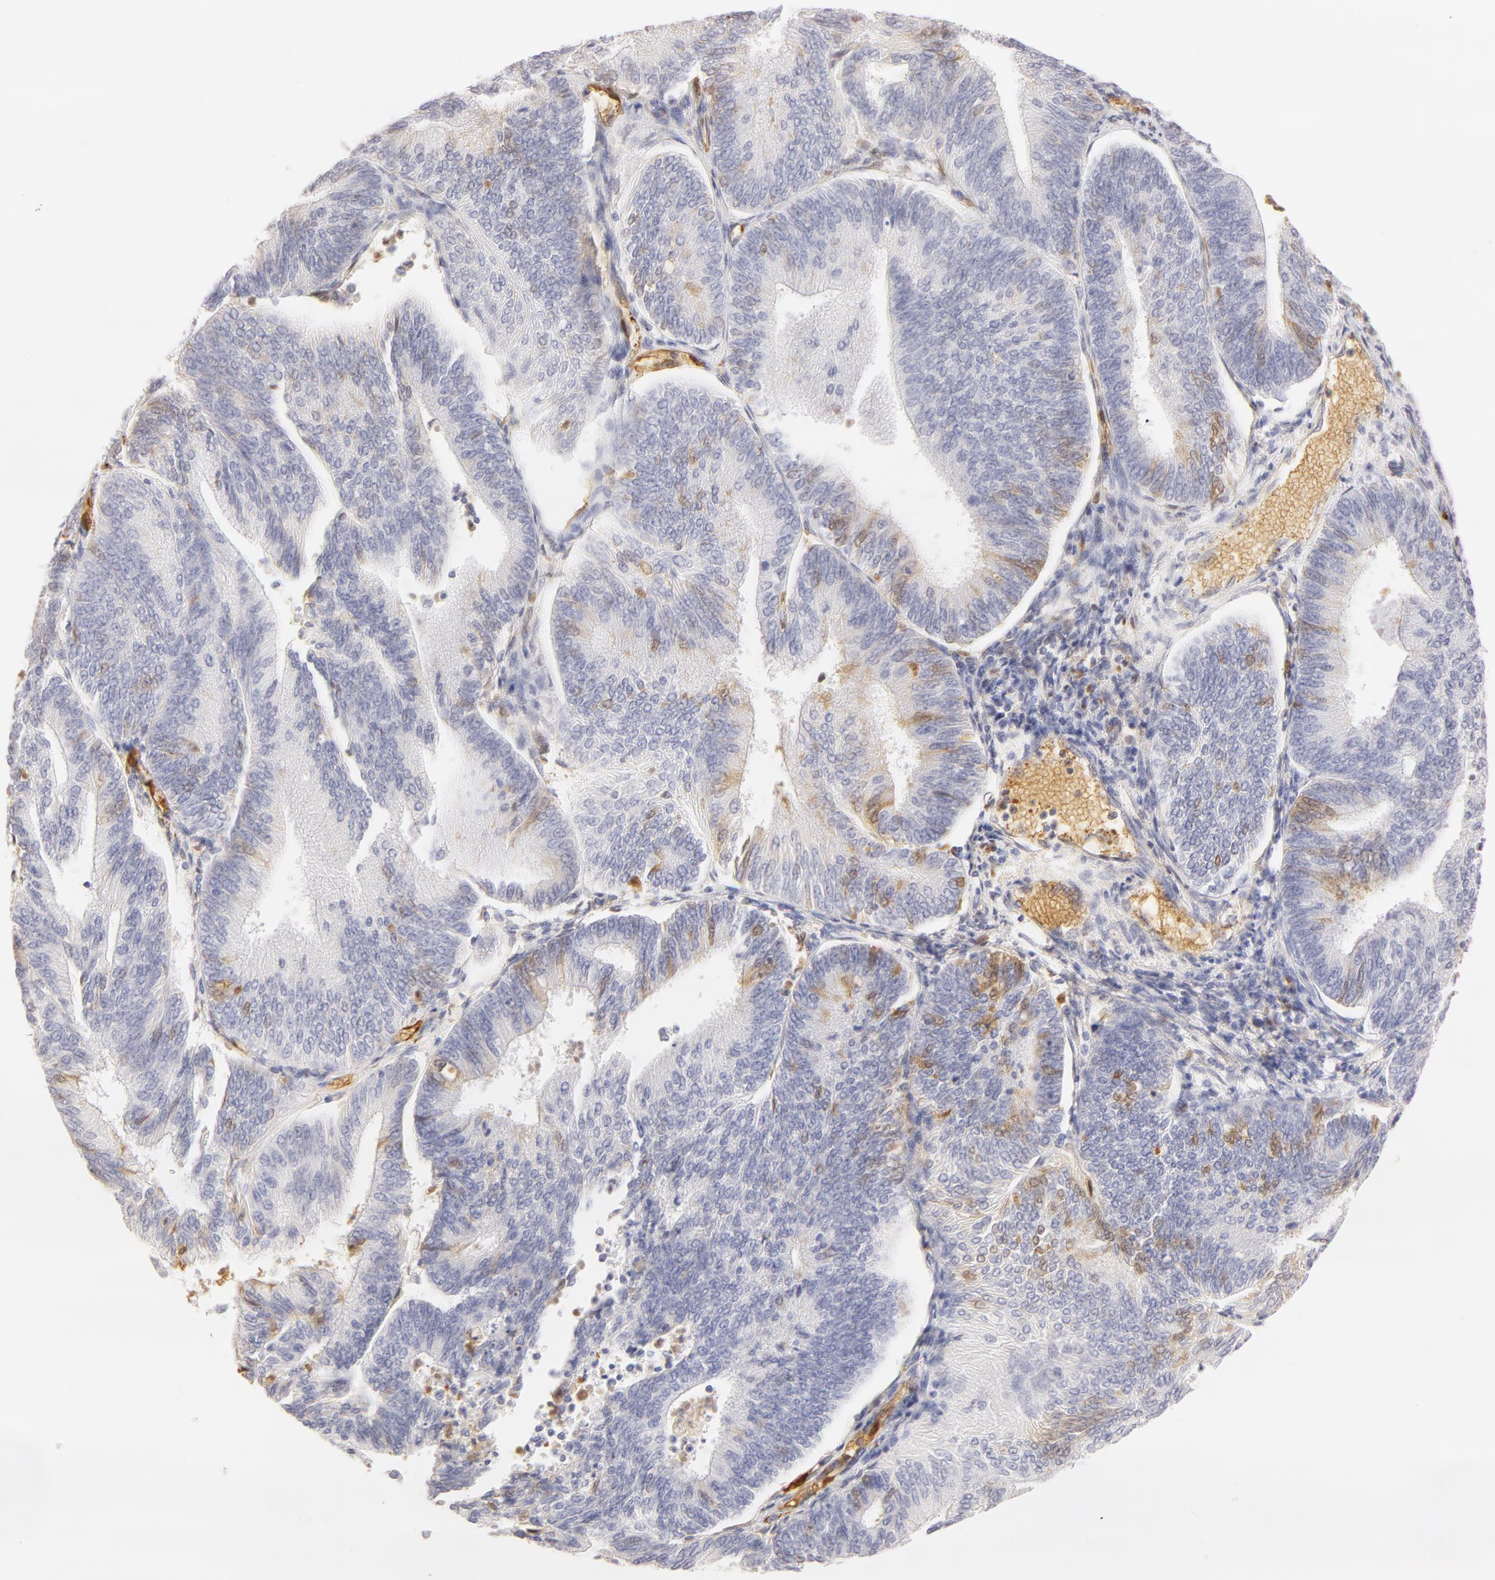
{"staining": {"intensity": "negative", "quantity": "none", "location": "none"}, "tissue": "endometrial cancer", "cell_type": "Tumor cells", "image_type": "cancer", "snomed": [{"axis": "morphology", "description": "Adenocarcinoma, NOS"}, {"axis": "topography", "description": "Endometrium"}], "caption": "DAB immunohistochemical staining of human endometrial cancer (adenocarcinoma) exhibits no significant positivity in tumor cells.", "gene": "CA2", "patient": {"sex": "female", "age": 55}}